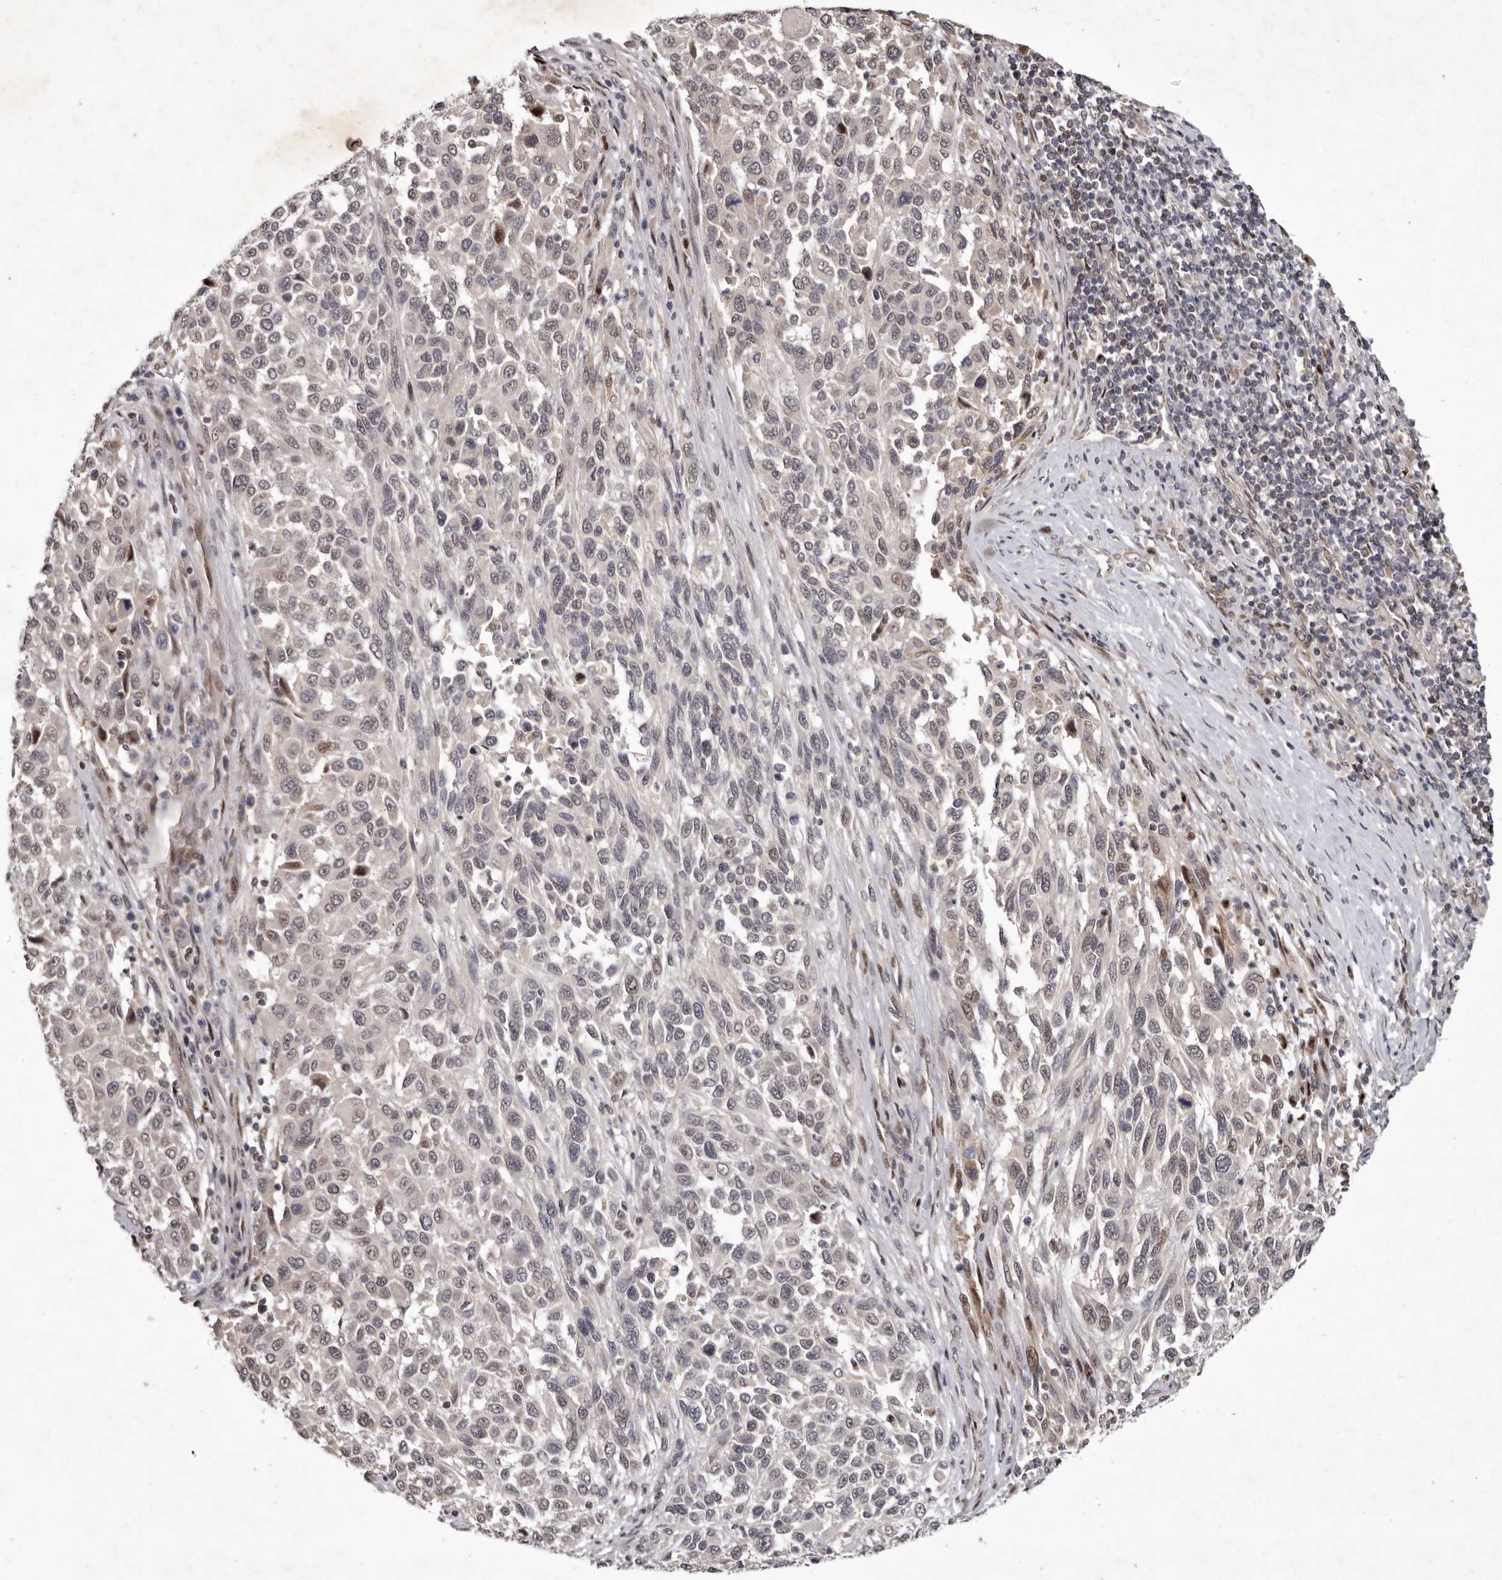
{"staining": {"intensity": "moderate", "quantity": "25%-75%", "location": "cytoplasmic/membranous,nuclear"}, "tissue": "melanoma", "cell_type": "Tumor cells", "image_type": "cancer", "snomed": [{"axis": "morphology", "description": "Malignant melanoma, Metastatic site"}, {"axis": "topography", "description": "Lymph node"}], "caption": "Melanoma was stained to show a protein in brown. There is medium levels of moderate cytoplasmic/membranous and nuclear expression in about 25%-75% of tumor cells.", "gene": "ABL1", "patient": {"sex": "male", "age": 61}}